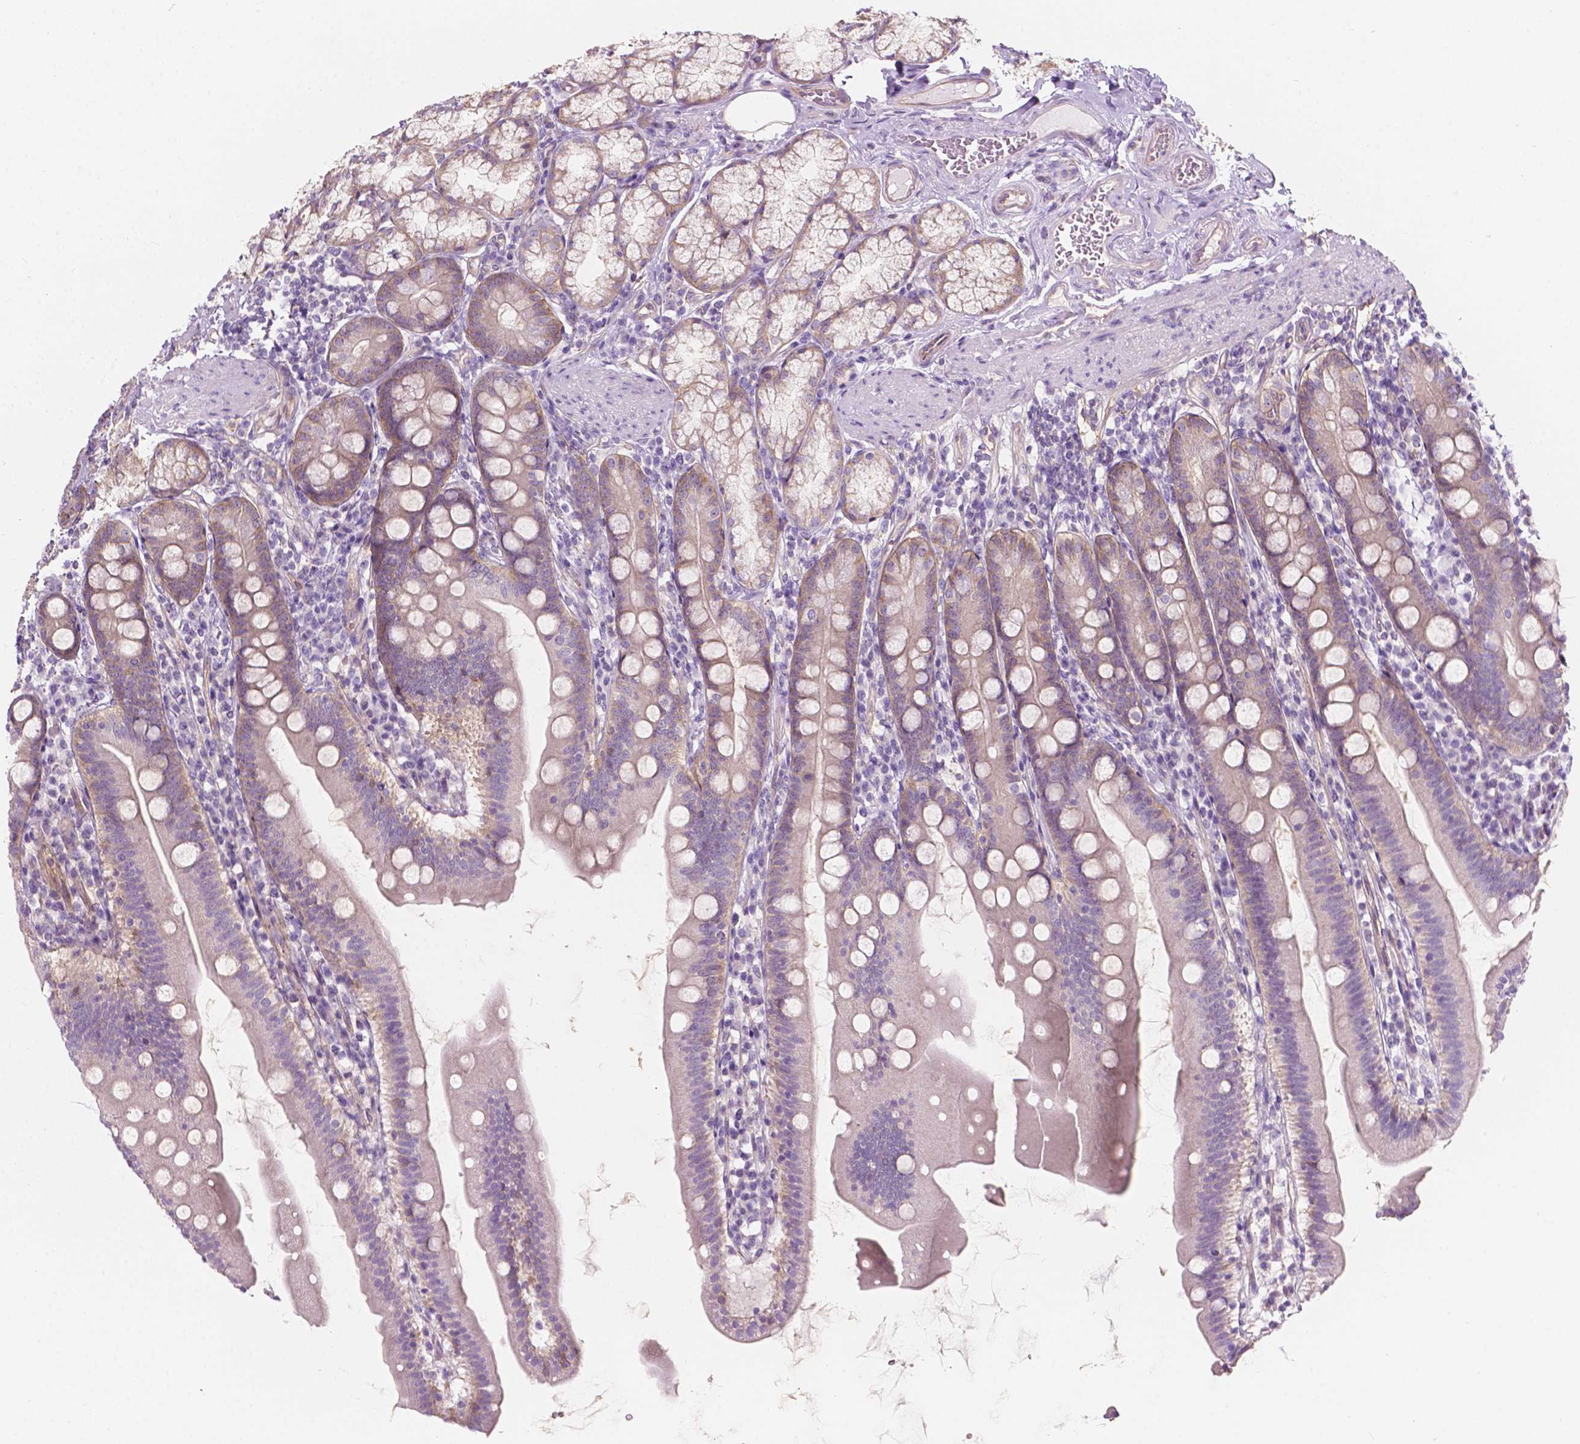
{"staining": {"intensity": "weak", "quantity": "<25%", "location": "cytoplasmic/membranous"}, "tissue": "duodenum", "cell_type": "Glandular cells", "image_type": "normal", "snomed": [{"axis": "morphology", "description": "Normal tissue, NOS"}, {"axis": "topography", "description": "Duodenum"}], "caption": "Immunohistochemical staining of benign human duodenum displays no significant staining in glandular cells. (DAB IHC visualized using brightfield microscopy, high magnification).", "gene": "NOS1AP", "patient": {"sex": "female", "age": 67}}